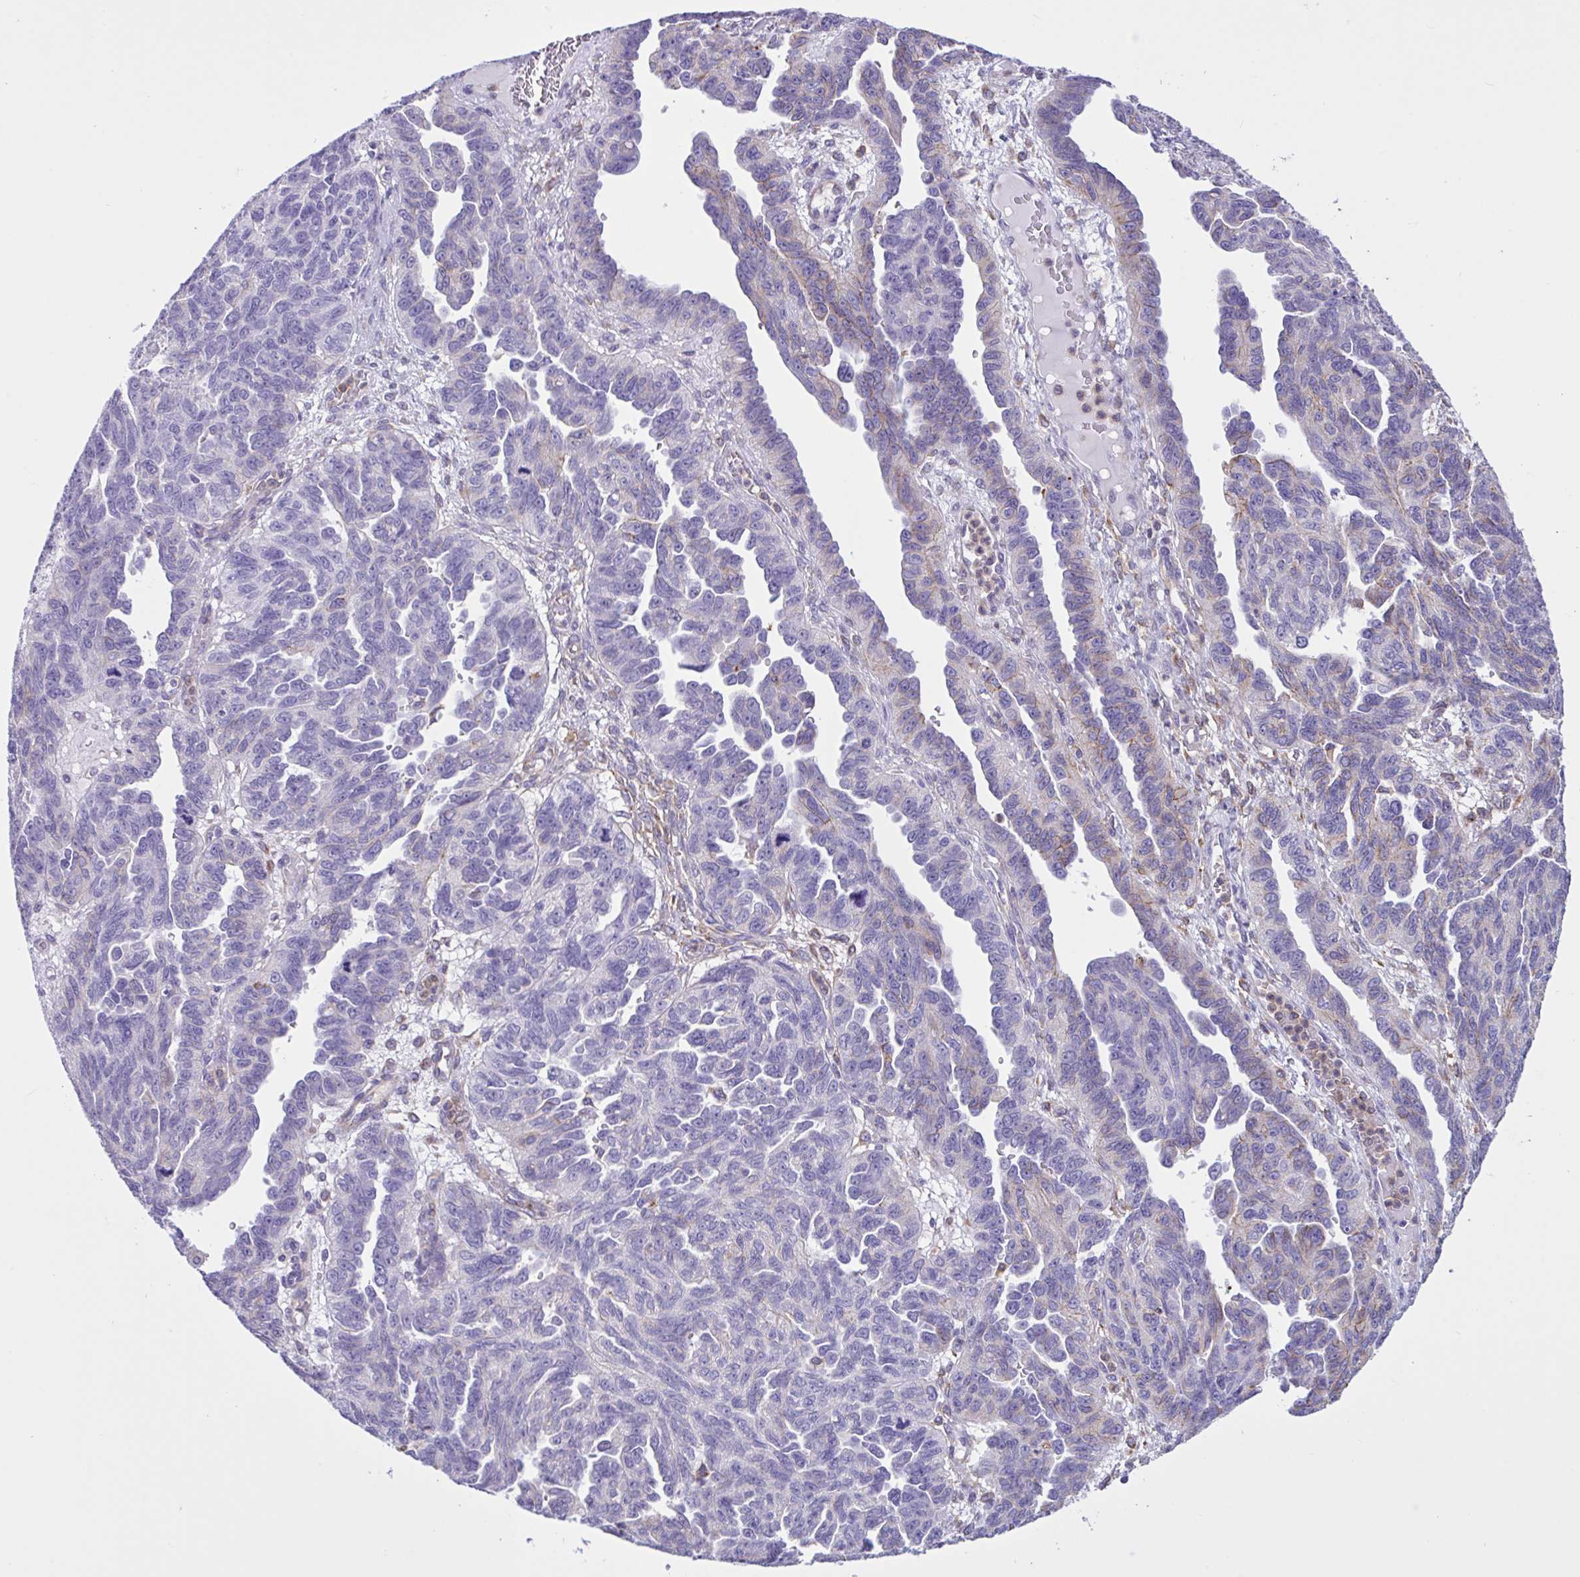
{"staining": {"intensity": "moderate", "quantity": "<25%", "location": "cytoplasmic/membranous"}, "tissue": "ovarian cancer", "cell_type": "Tumor cells", "image_type": "cancer", "snomed": [{"axis": "morphology", "description": "Cystadenocarcinoma, serous, NOS"}, {"axis": "topography", "description": "Ovary"}], "caption": "An immunohistochemistry (IHC) photomicrograph of tumor tissue is shown. Protein staining in brown shows moderate cytoplasmic/membranous positivity in ovarian cancer (serous cystadenocarcinoma) within tumor cells.", "gene": "OR51M1", "patient": {"sex": "female", "age": 64}}